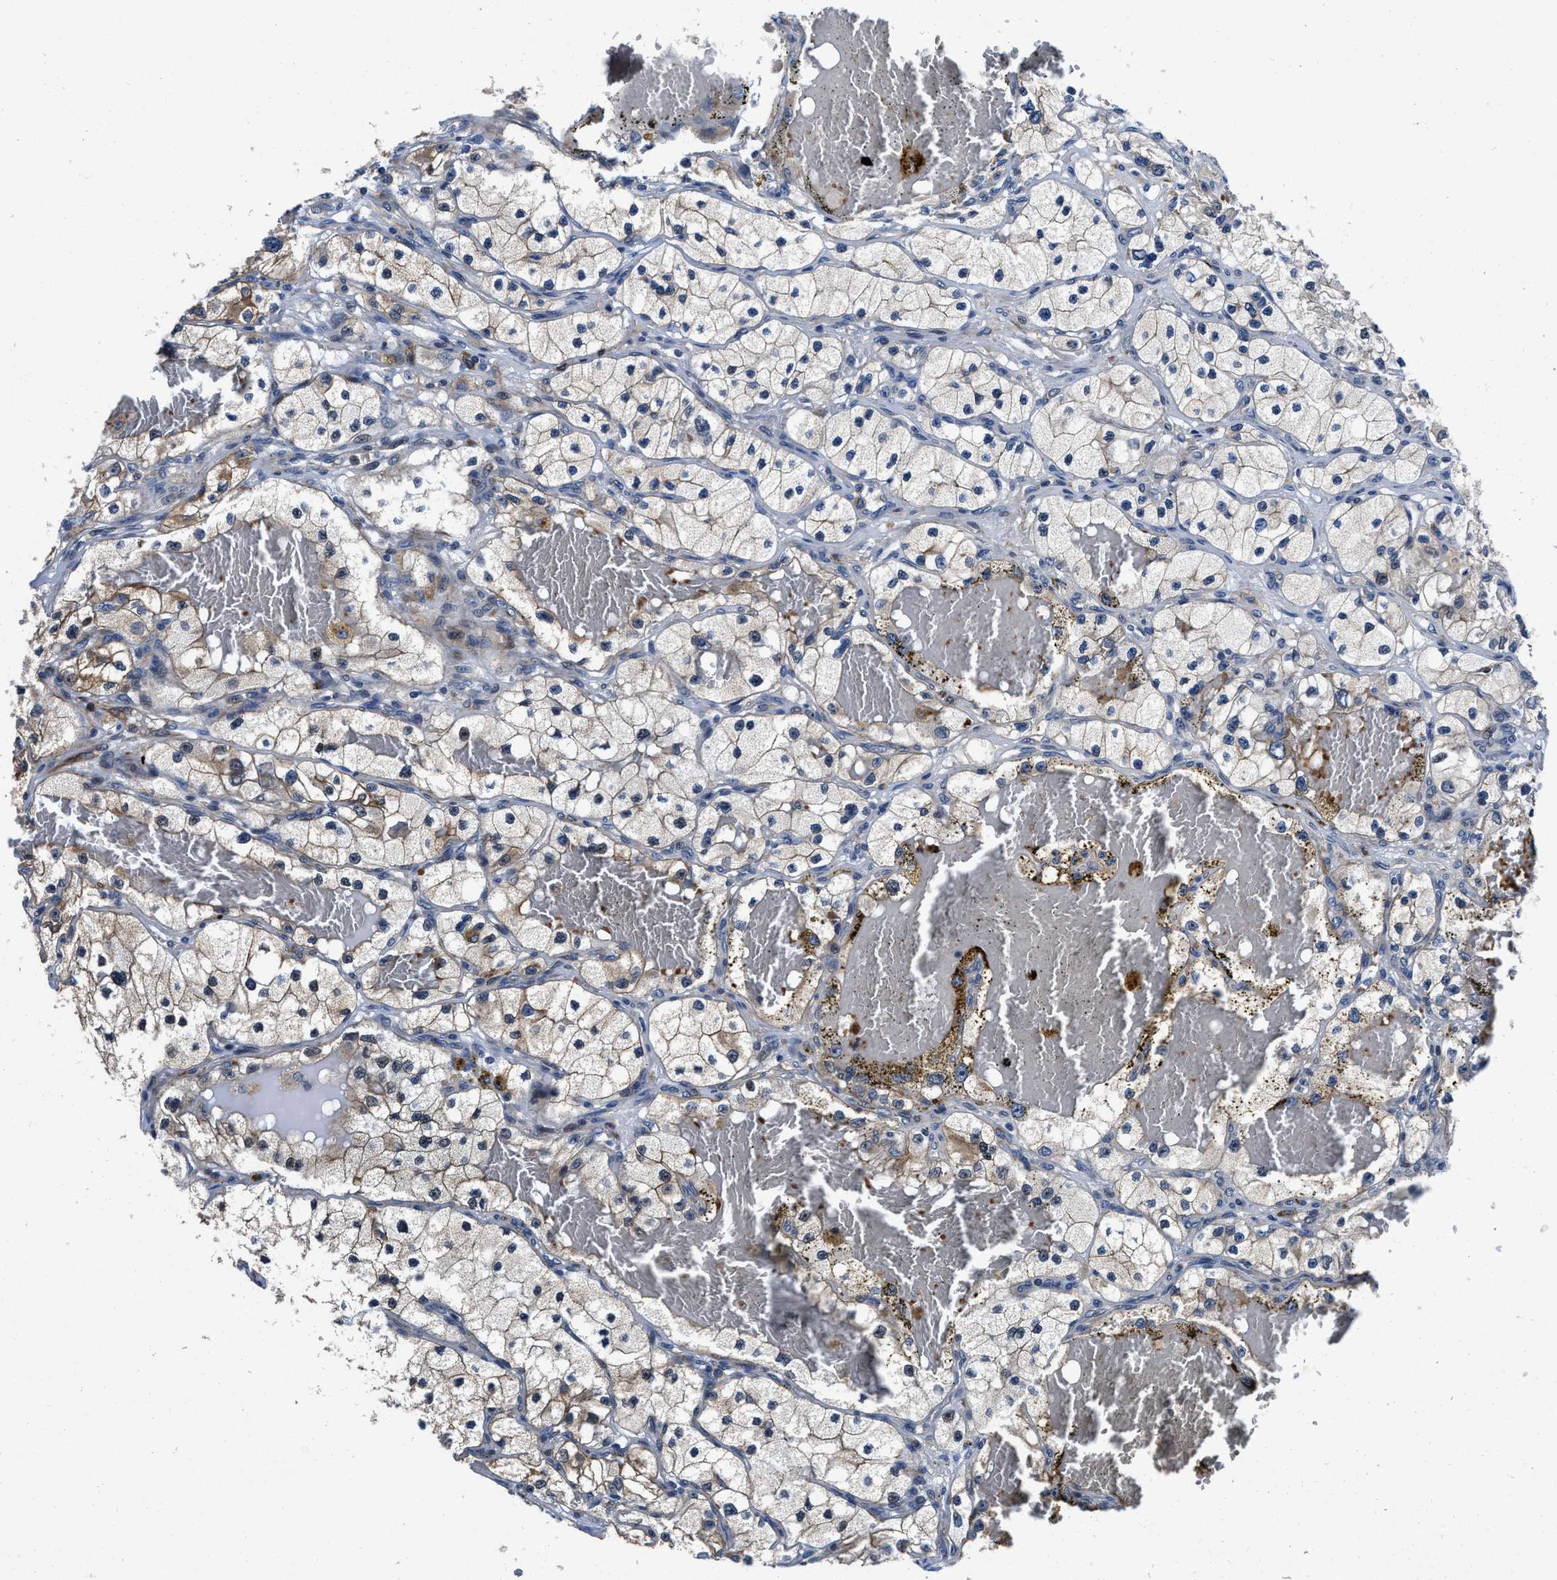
{"staining": {"intensity": "moderate", "quantity": "25%-75%", "location": "cytoplasmic/membranous"}, "tissue": "renal cancer", "cell_type": "Tumor cells", "image_type": "cancer", "snomed": [{"axis": "morphology", "description": "Adenocarcinoma, NOS"}, {"axis": "topography", "description": "Kidney"}], "caption": "Brown immunohistochemical staining in human renal adenocarcinoma shows moderate cytoplasmic/membranous staining in about 25%-75% of tumor cells.", "gene": "C2orf66", "patient": {"sex": "female", "age": 57}}